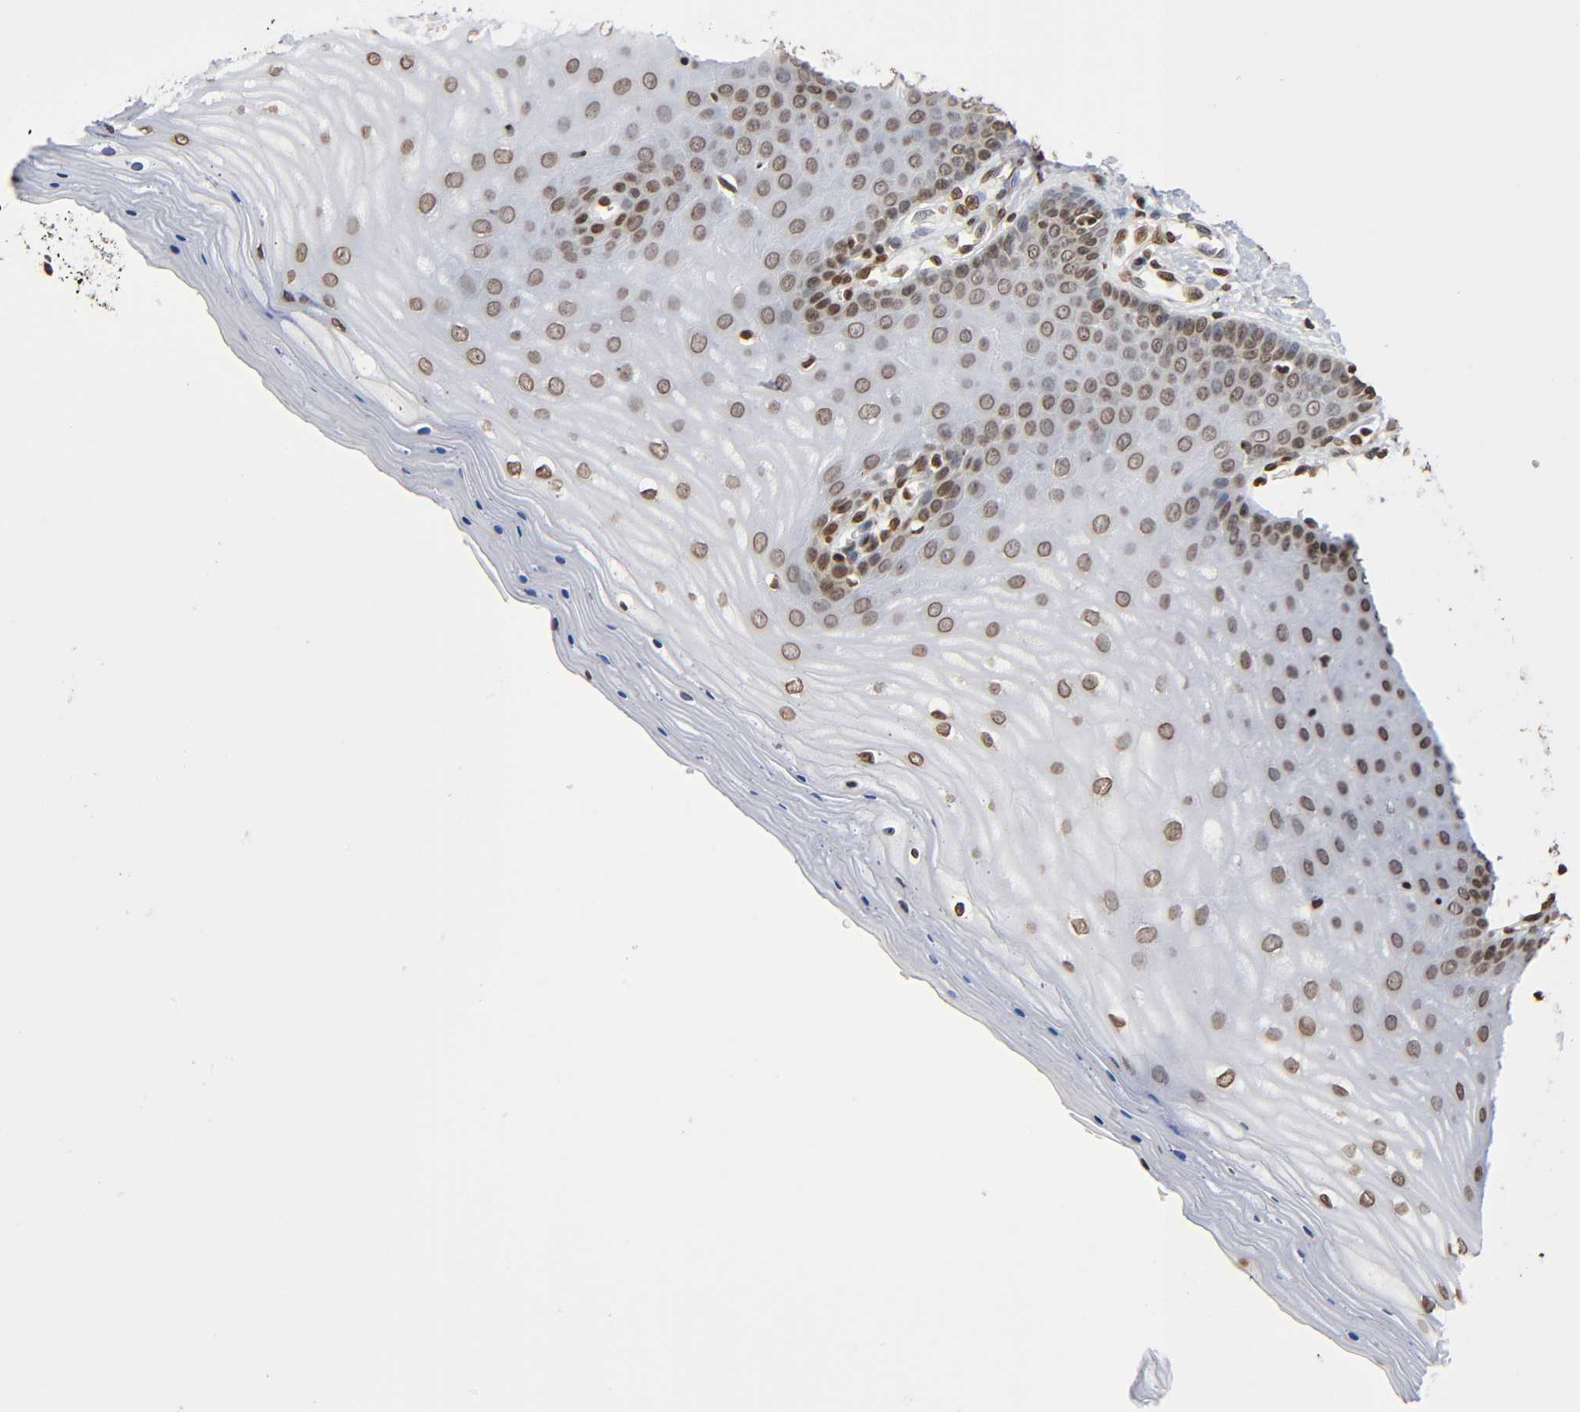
{"staining": {"intensity": "moderate", "quantity": ">75%", "location": "nuclear"}, "tissue": "cervix", "cell_type": "Glandular cells", "image_type": "normal", "snomed": [{"axis": "morphology", "description": "Normal tissue, NOS"}, {"axis": "topography", "description": "Cervix"}], "caption": "IHC of normal human cervix displays medium levels of moderate nuclear staining in approximately >75% of glandular cells. (Brightfield microscopy of DAB IHC at high magnification).", "gene": "HOXA6", "patient": {"sex": "female", "age": 55}}